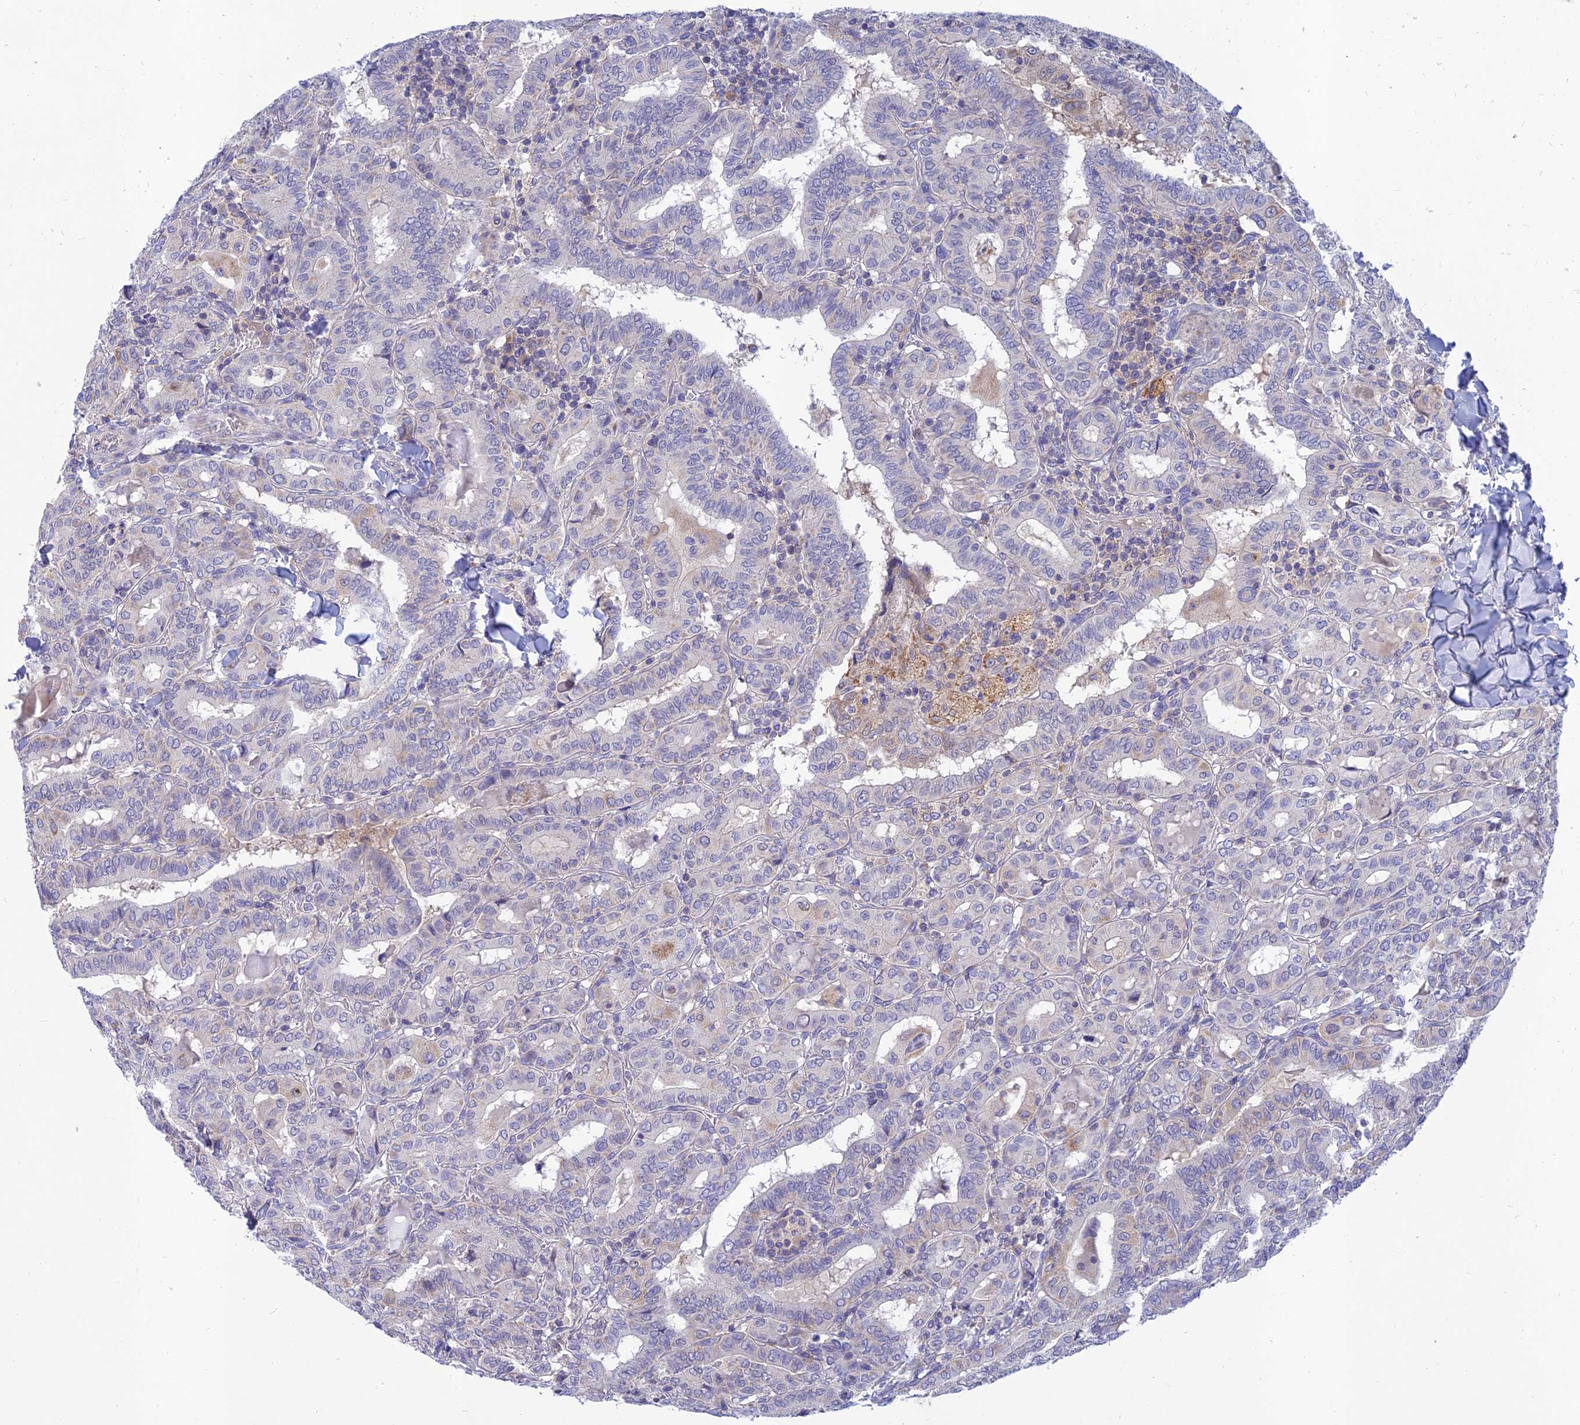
{"staining": {"intensity": "weak", "quantity": "<25%", "location": "cytoplasmic/membranous"}, "tissue": "thyroid cancer", "cell_type": "Tumor cells", "image_type": "cancer", "snomed": [{"axis": "morphology", "description": "Papillary adenocarcinoma, NOS"}, {"axis": "topography", "description": "Thyroid gland"}], "caption": "Immunohistochemistry of human thyroid cancer (papillary adenocarcinoma) shows no positivity in tumor cells. Brightfield microscopy of immunohistochemistry stained with DAB (brown) and hematoxylin (blue), captured at high magnification.", "gene": "CACNA1B", "patient": {"sex": "female", "age": 72}}